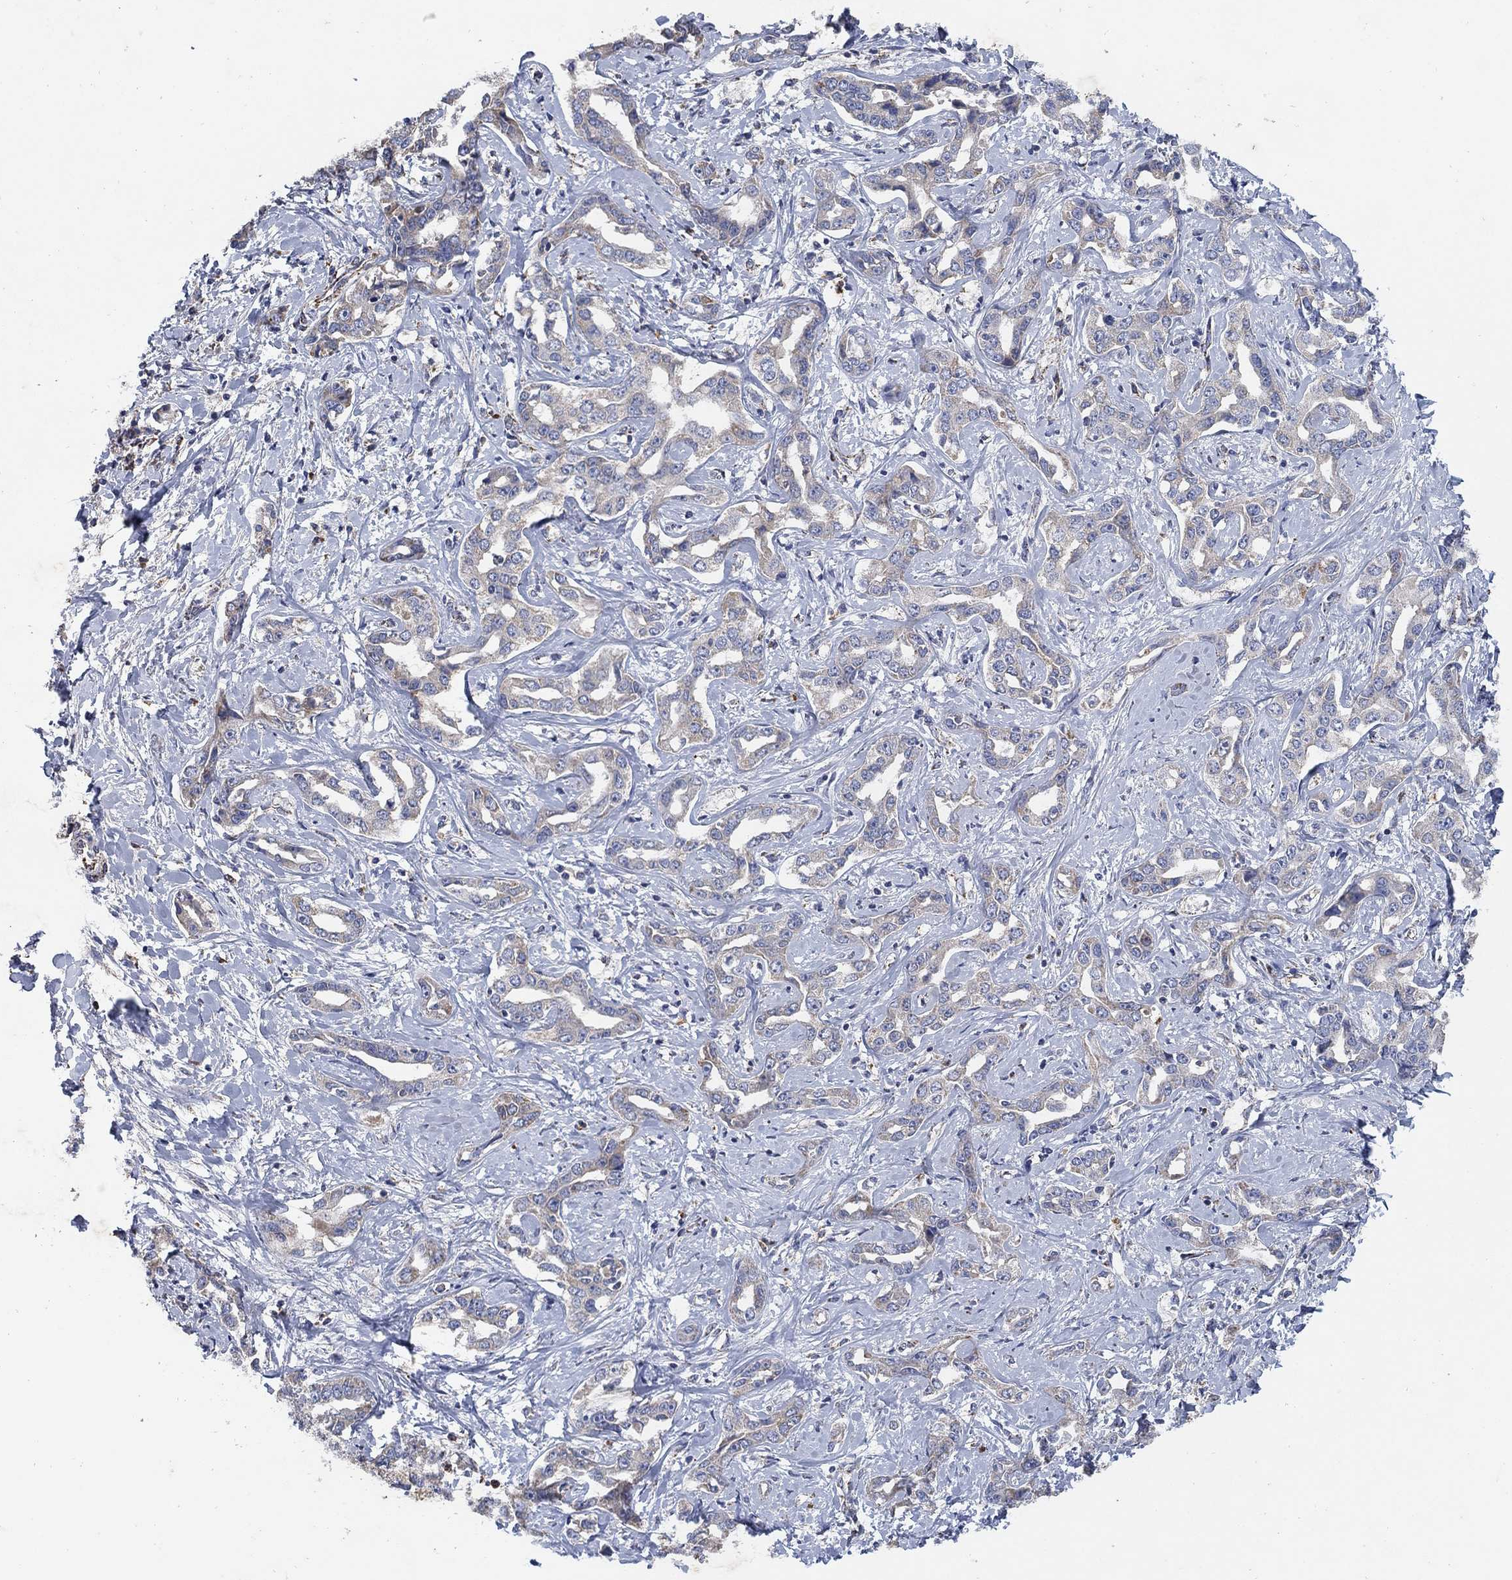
{"staining": {"intensity": "moderate", "quantity": "25%-75%", "location": "cytoplasmic/membranous"}, "tissue": "liver cancer", "cell_type": "Tumor cells", "image_type": "cancer", "snomed": [{"axis": "morphology", "description": "Cholangiocarcinoma"}, {"axis": "topography", "description": "Liver"}], "caption": "A high-resolution micrograph shows immunohistochemistry staining of cholangiocarcinoma (liver), which displays moderate cytoplasmic/membranous expression in approximately 25%-75% of tumor cells.", "gene": "PNPLA2", "patient": {"sex": "male", "age": 59}}